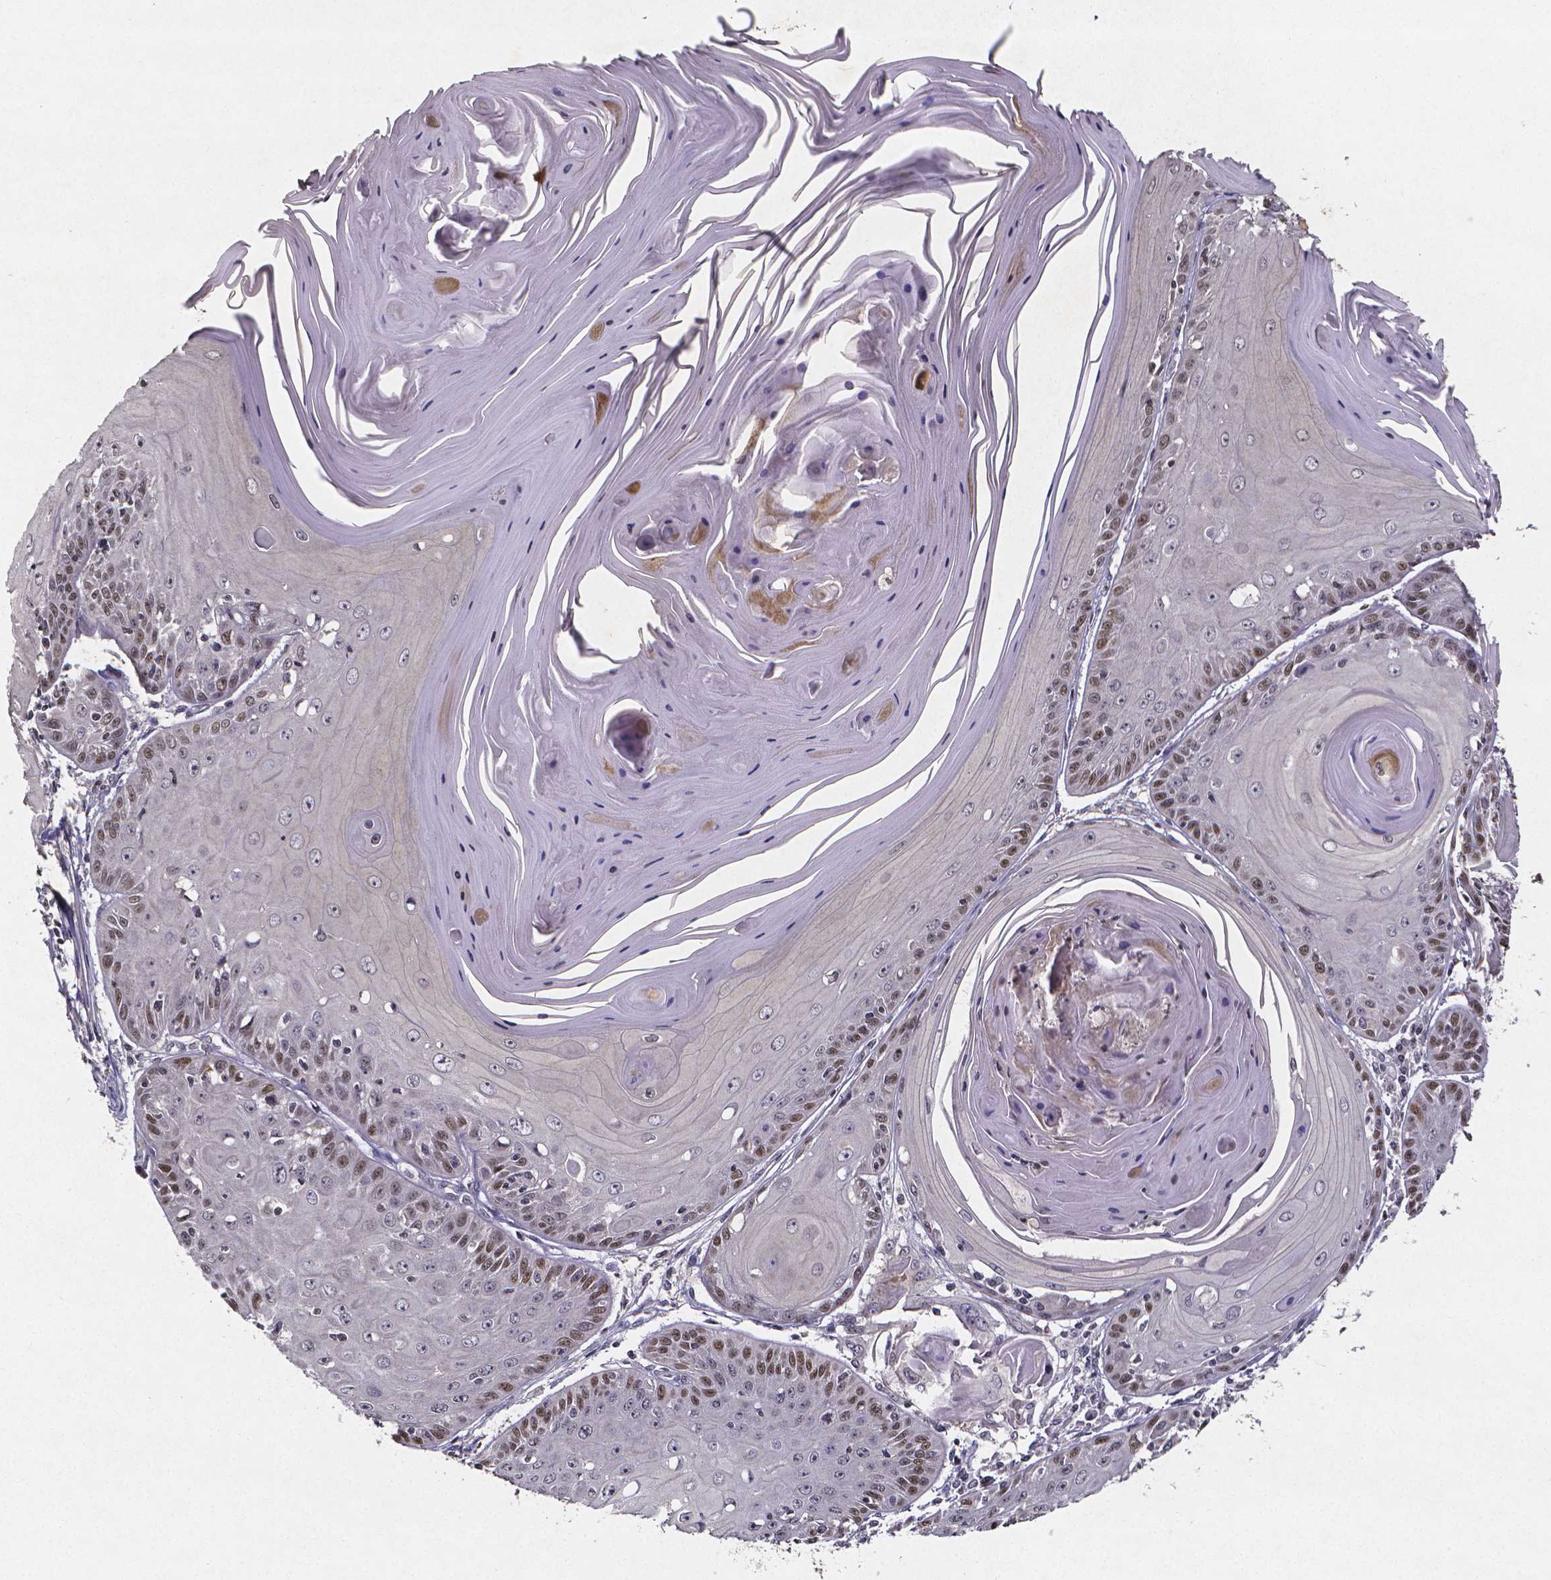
{"staining": {"intensity": "moderate", "quantity": "25%-75%", "location": "nuclear"}, "tissue": "skin cancer", "cell_type": "Tumor cells", "image_type": "cancer", "snomed": [{"axis": "morphology", "description": "Squamous cell carcinoma, NOS"}, {"axis": "topography", "description": "Skin"}, {"axis": "topography", "description": "Vulva"}], "caption": "Skin squamous cell carcinoma stained with DAB (3,3'-diaminobenzidine) immunohistochemistry reveals medium levels of moderate nuclear positivity in approximately 25%-75% of tumor cells. (DAB (3,3'-diaminobenzidine) IHC, brown staining for protein, blue staining for nuclei).", "gene": "TP73", "patient": {"sex": "female", "age": 85}}